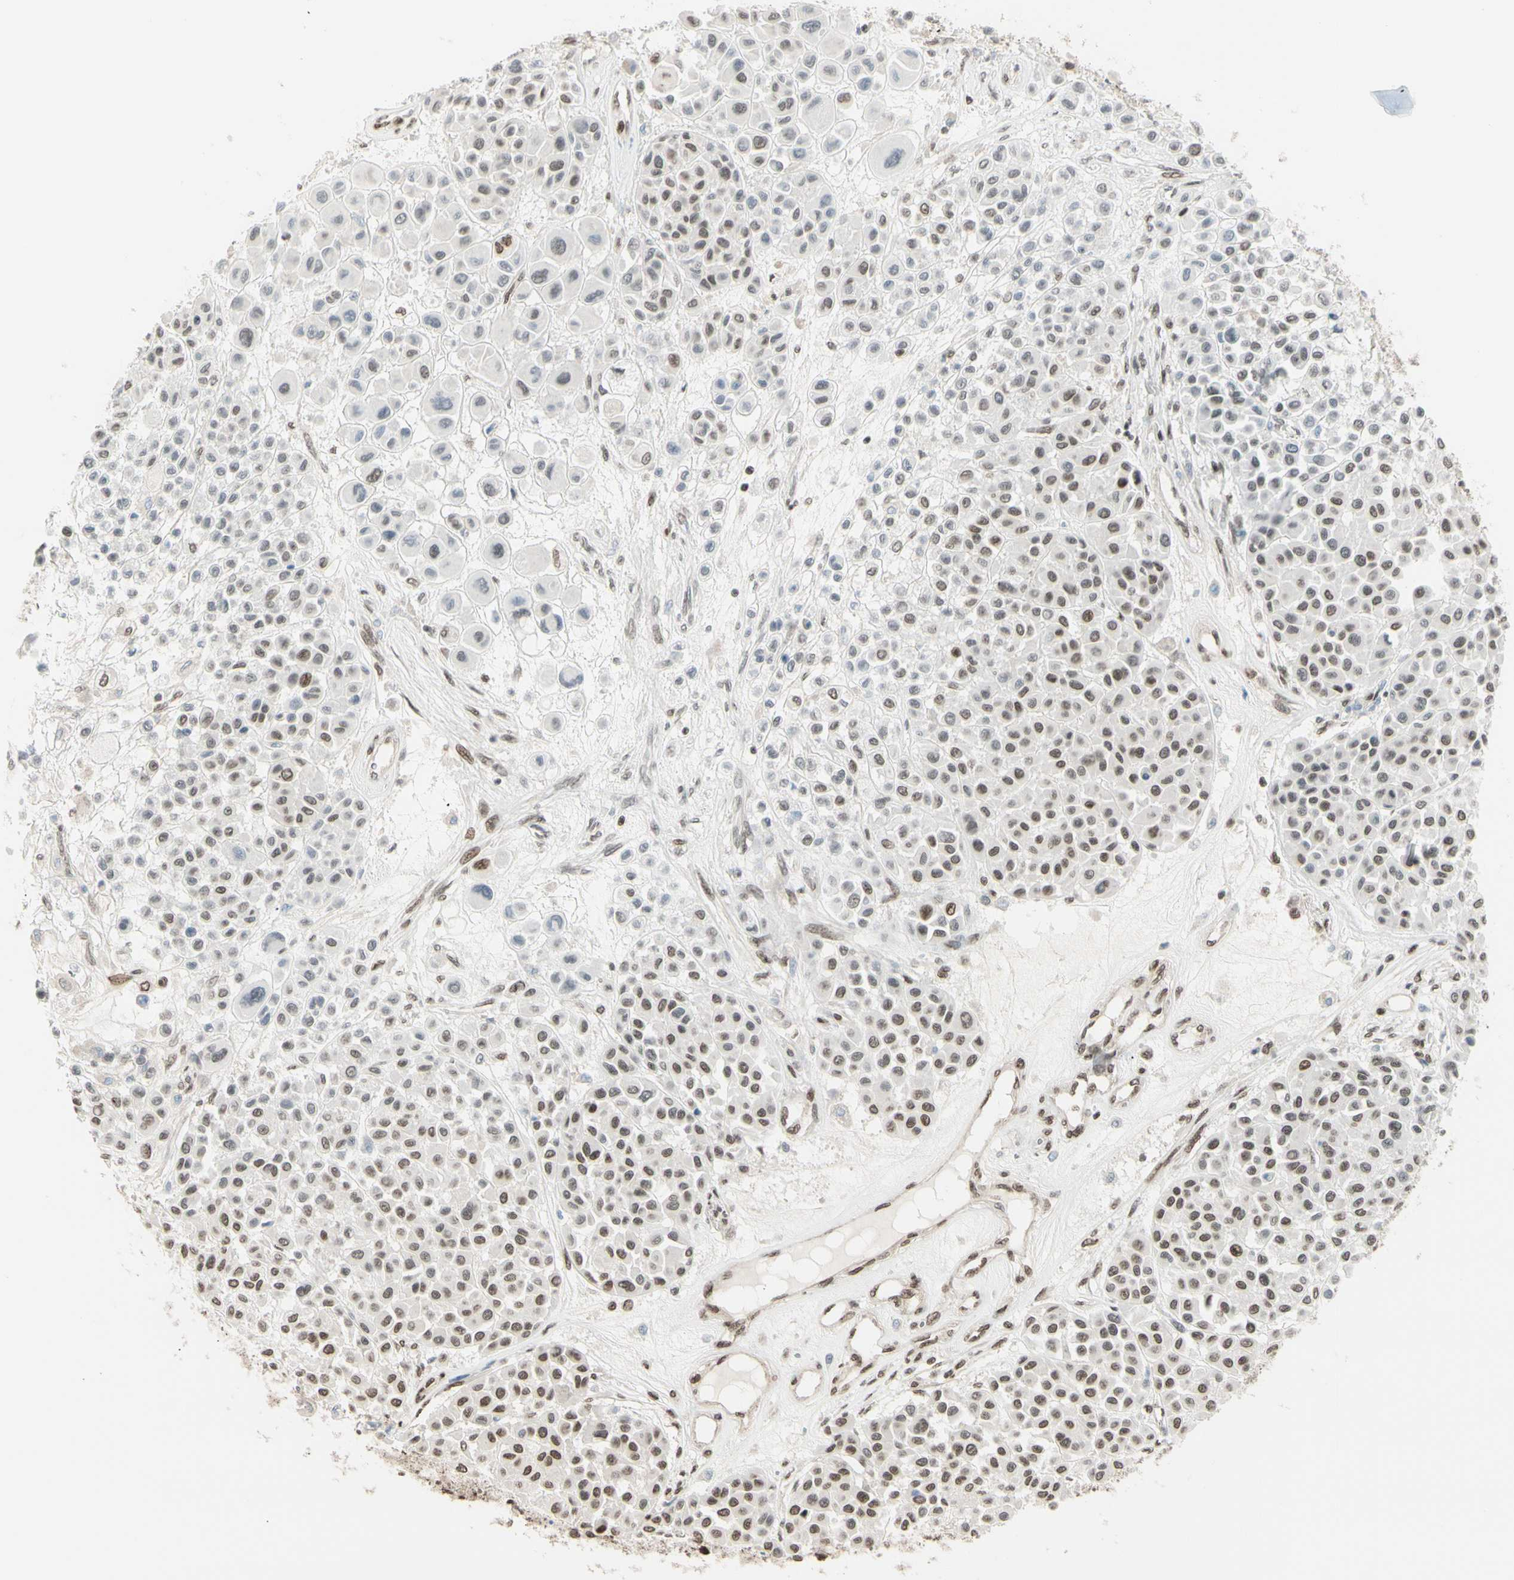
{"staining": {"intensity": "moderate", "quantity": "25%-75%", "location": "nuclear"}, "tissue": "melanoma", "cell_type": "Tumor cells", "image_type": "cancer", "snomed": [{"axis": "morphology", "description": "Malignant melanoma, Metastatic site"}, {"axis": "topography", "description": "Soft tissue"}], "caption": "Malignant melanoma (metastatic site) tissue exhibits moderate nuclear staining in approximately 25%-75% of tumor cells", "gene": "SUFU", "patient": {"sex": "male", "age": 41}}